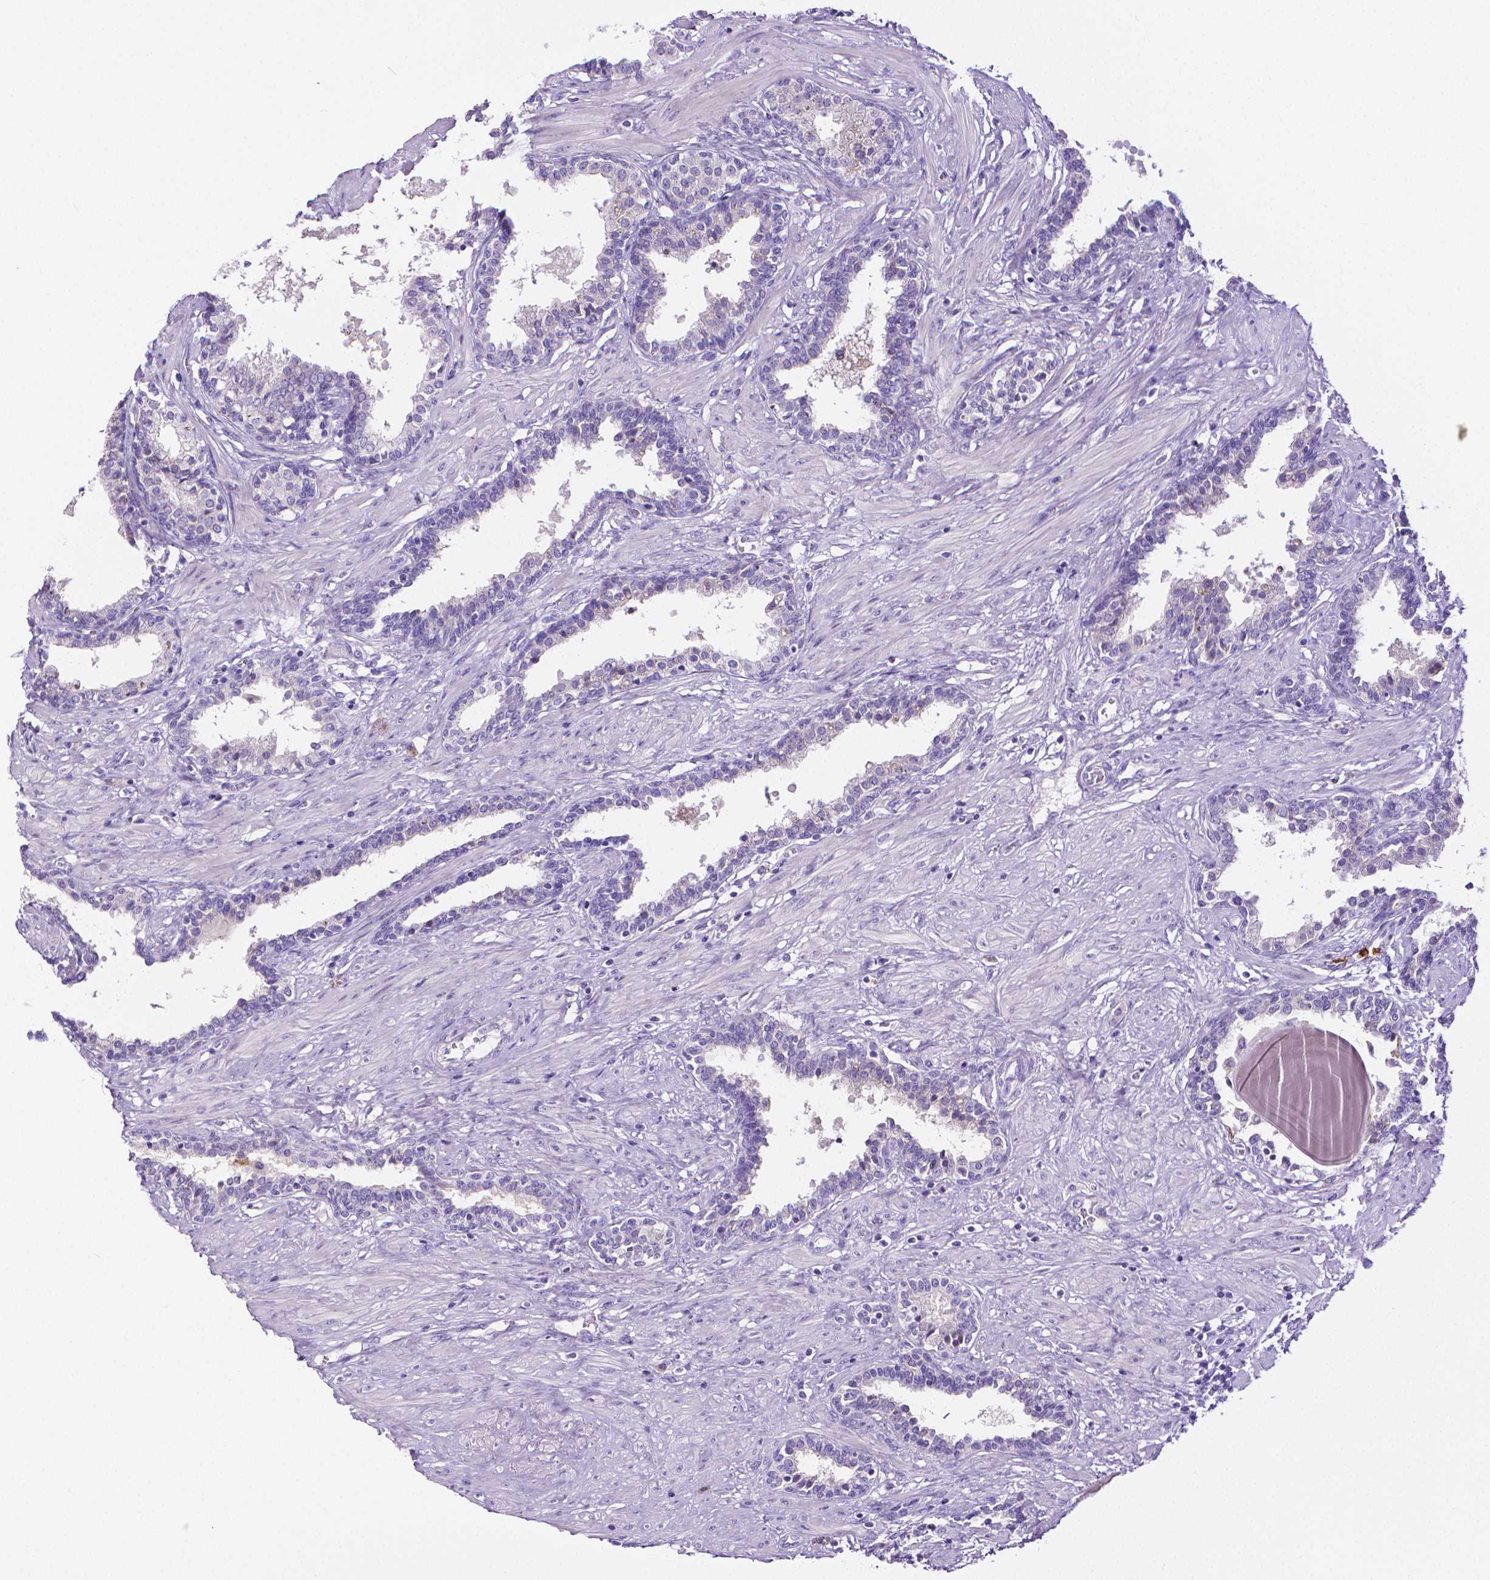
{"staining": {"intensity": "negative", "quantity": "none", "location": "none"}, "tissue": "prostate", "cell_type": "Glandular cells", "image_type": "normal", "snomed": [{"axis": "morphology", "description": "Normal tissue, NOS"}, {"axis": "topography", "description": "Prostate"}], "caption": "This is an immunohistochemistry (IHC) micrograph of normal human prostate. There is no expression in glandular cells.", "gene": "MMP9", "patient": {"sex": "male", "age": 55}}